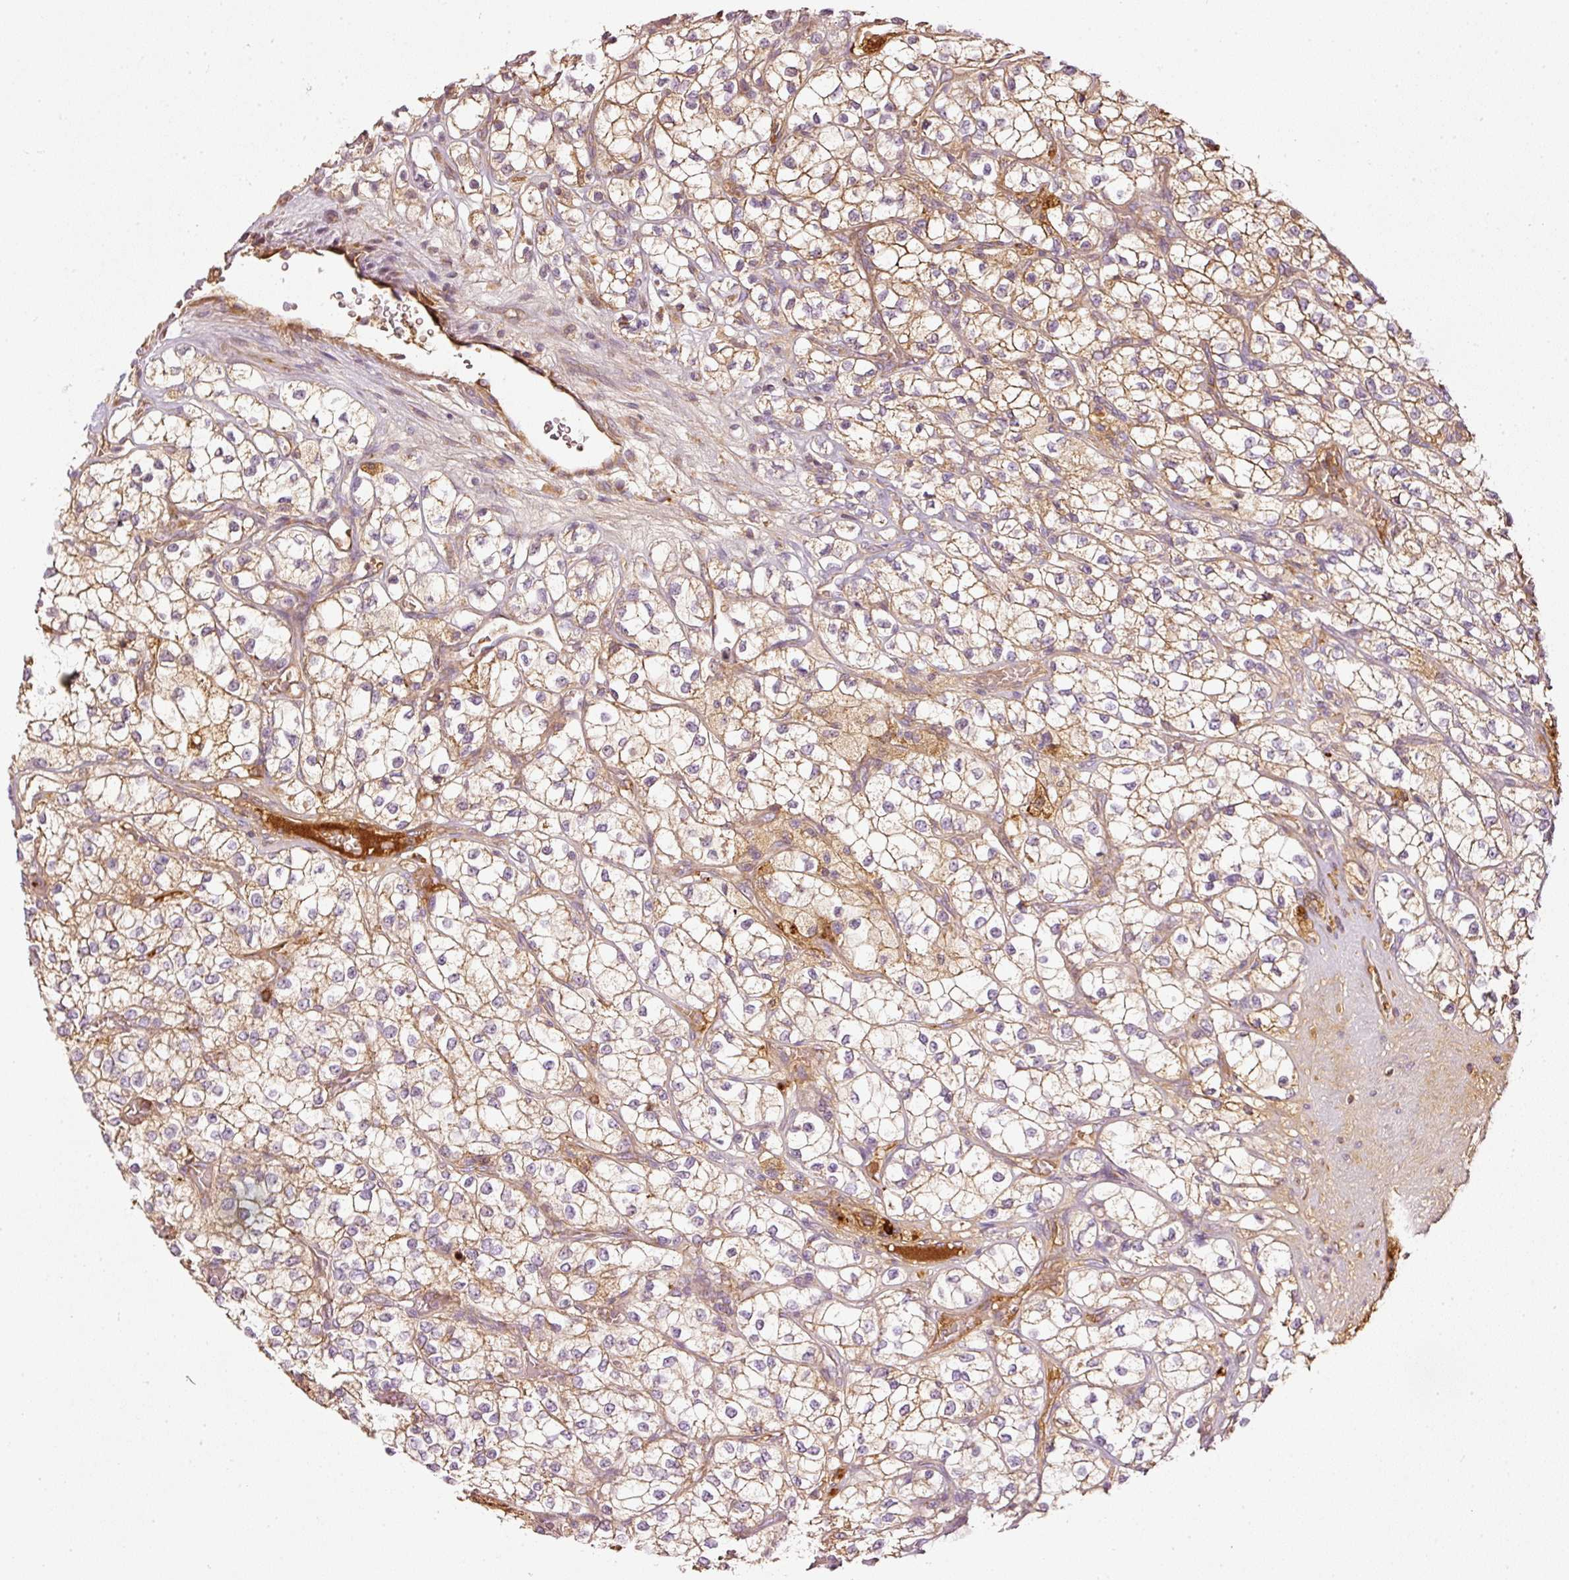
{"staining": {"intensity": "weak", "quantity": ">75%", "location": "cytoplasmic/membranous"}, "tissue": "renal cancer", "cell_type": "Tumor cells", "image_type": "cancer", "snomed": [{"axis": "morphology", "description": "Adenocarcinoma, NOS"}, {"axis": "topography", "description": "Kidney"}], "caption": "This micrograph exhibits immunohistochemistry staining of human renal cancer (adenocarcinoma), with low weak cytoplasmic/membranous expression in approximately >75% of tumor cells.", "gene": "SERPING1", "patient": {"sex": "male", "age": 80}}